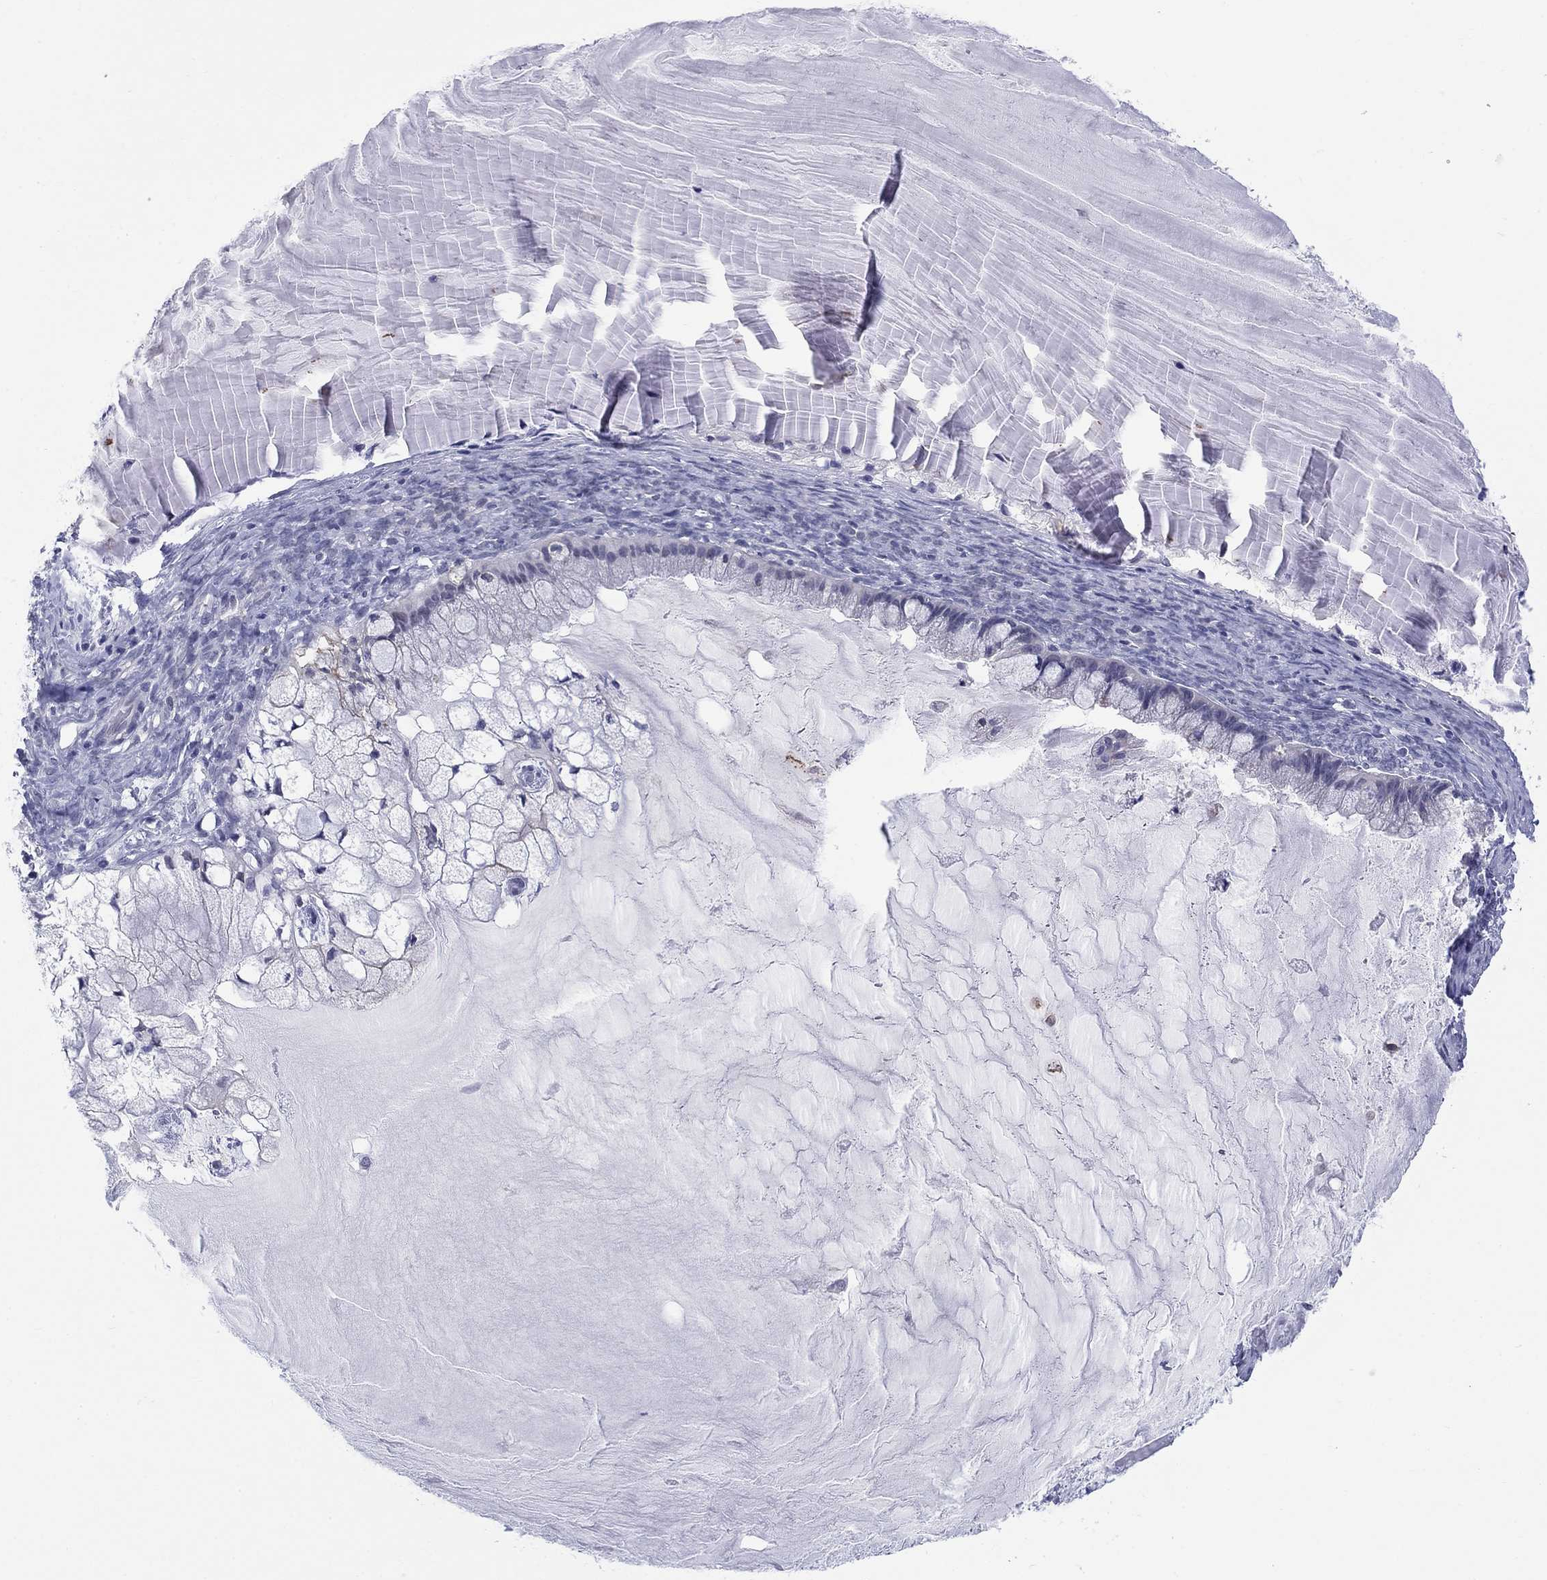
{"staining": {"intensity": "negative", "quantity": "none", "location": "none"}, "tissue": "ovarian cancer", "cell_type": "Tumor cells", "image_type": "cancer", "snomed": [{"axis": "morphology", "description": "Cystadenocarcinoma, mucinous, NOS"}, {"axis": "topography", "description": "Ovary"}], "caption": "A micrograph of ovarian cancer (mucinous cystadenocarcinoma) stained for a protein displays no brown staining in tumor cells.", "gene": "EGFLAM", "patient": {"sex": "female", "age": 57}}